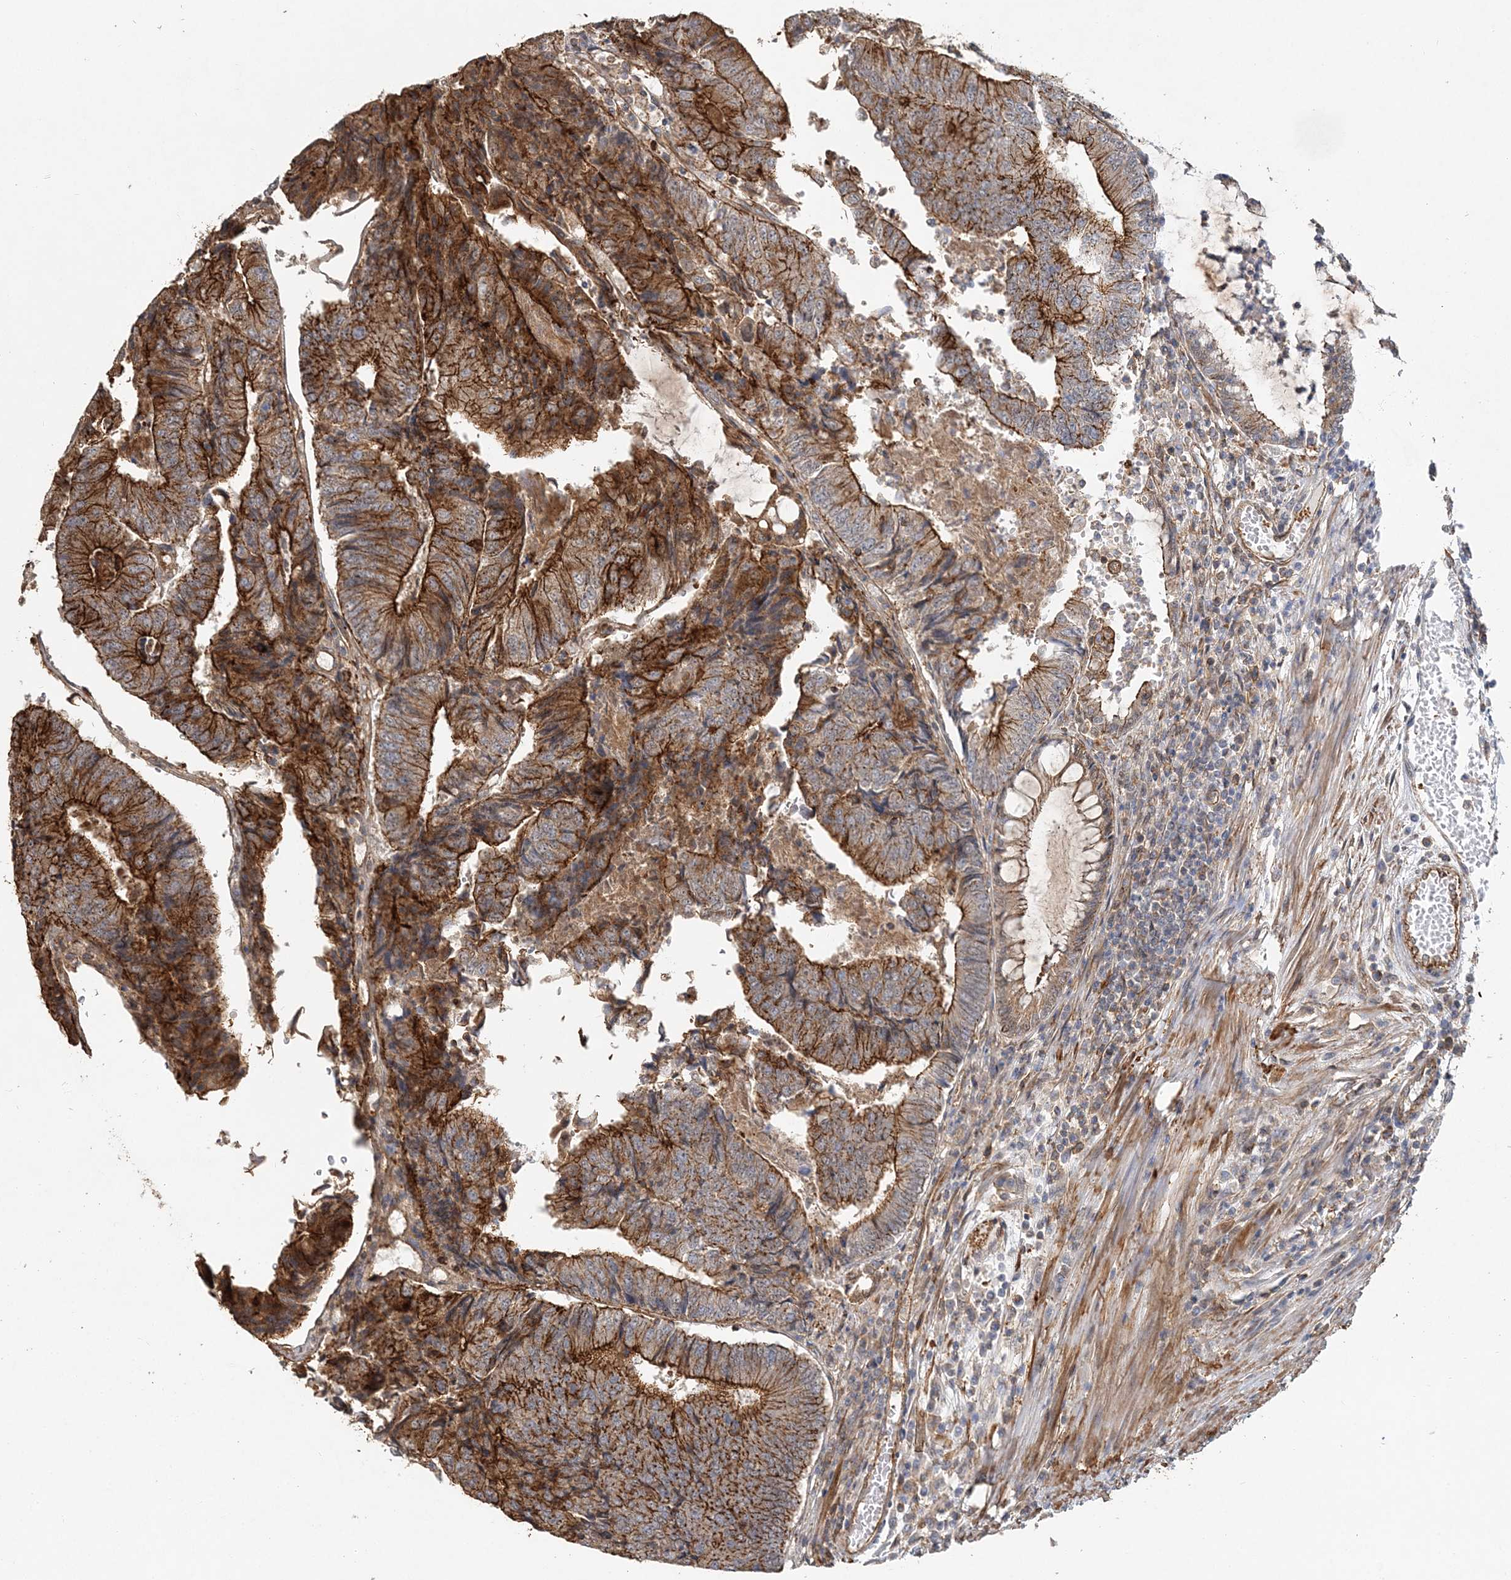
{"staining": {"intensity": "moderate", "quantity": ">75%", "location": "cytoplasmic/membranous"}, "tissue": "colorectal cancer", "cell_type": "Tumor cells", "image_type": "cancer", "snomed": [{"axis": "morphology", "description": "Adenocarcinoma, NOS"}, {"axis": "topography", "description": "Colon"}], "caption": "Immunohistochemistry histopathology image of neoplastic tissue: human colorectal adenocarcinoma stained using immunohistochemistry shows medium levels of moderate protein expression localized specifically in the cytoplasmic/membranous of tumor cells, appearing as a cytoplasmic/membranous brown color.", "gene": "MAT2B", "patient": {"sex": "female", "age": 67}}